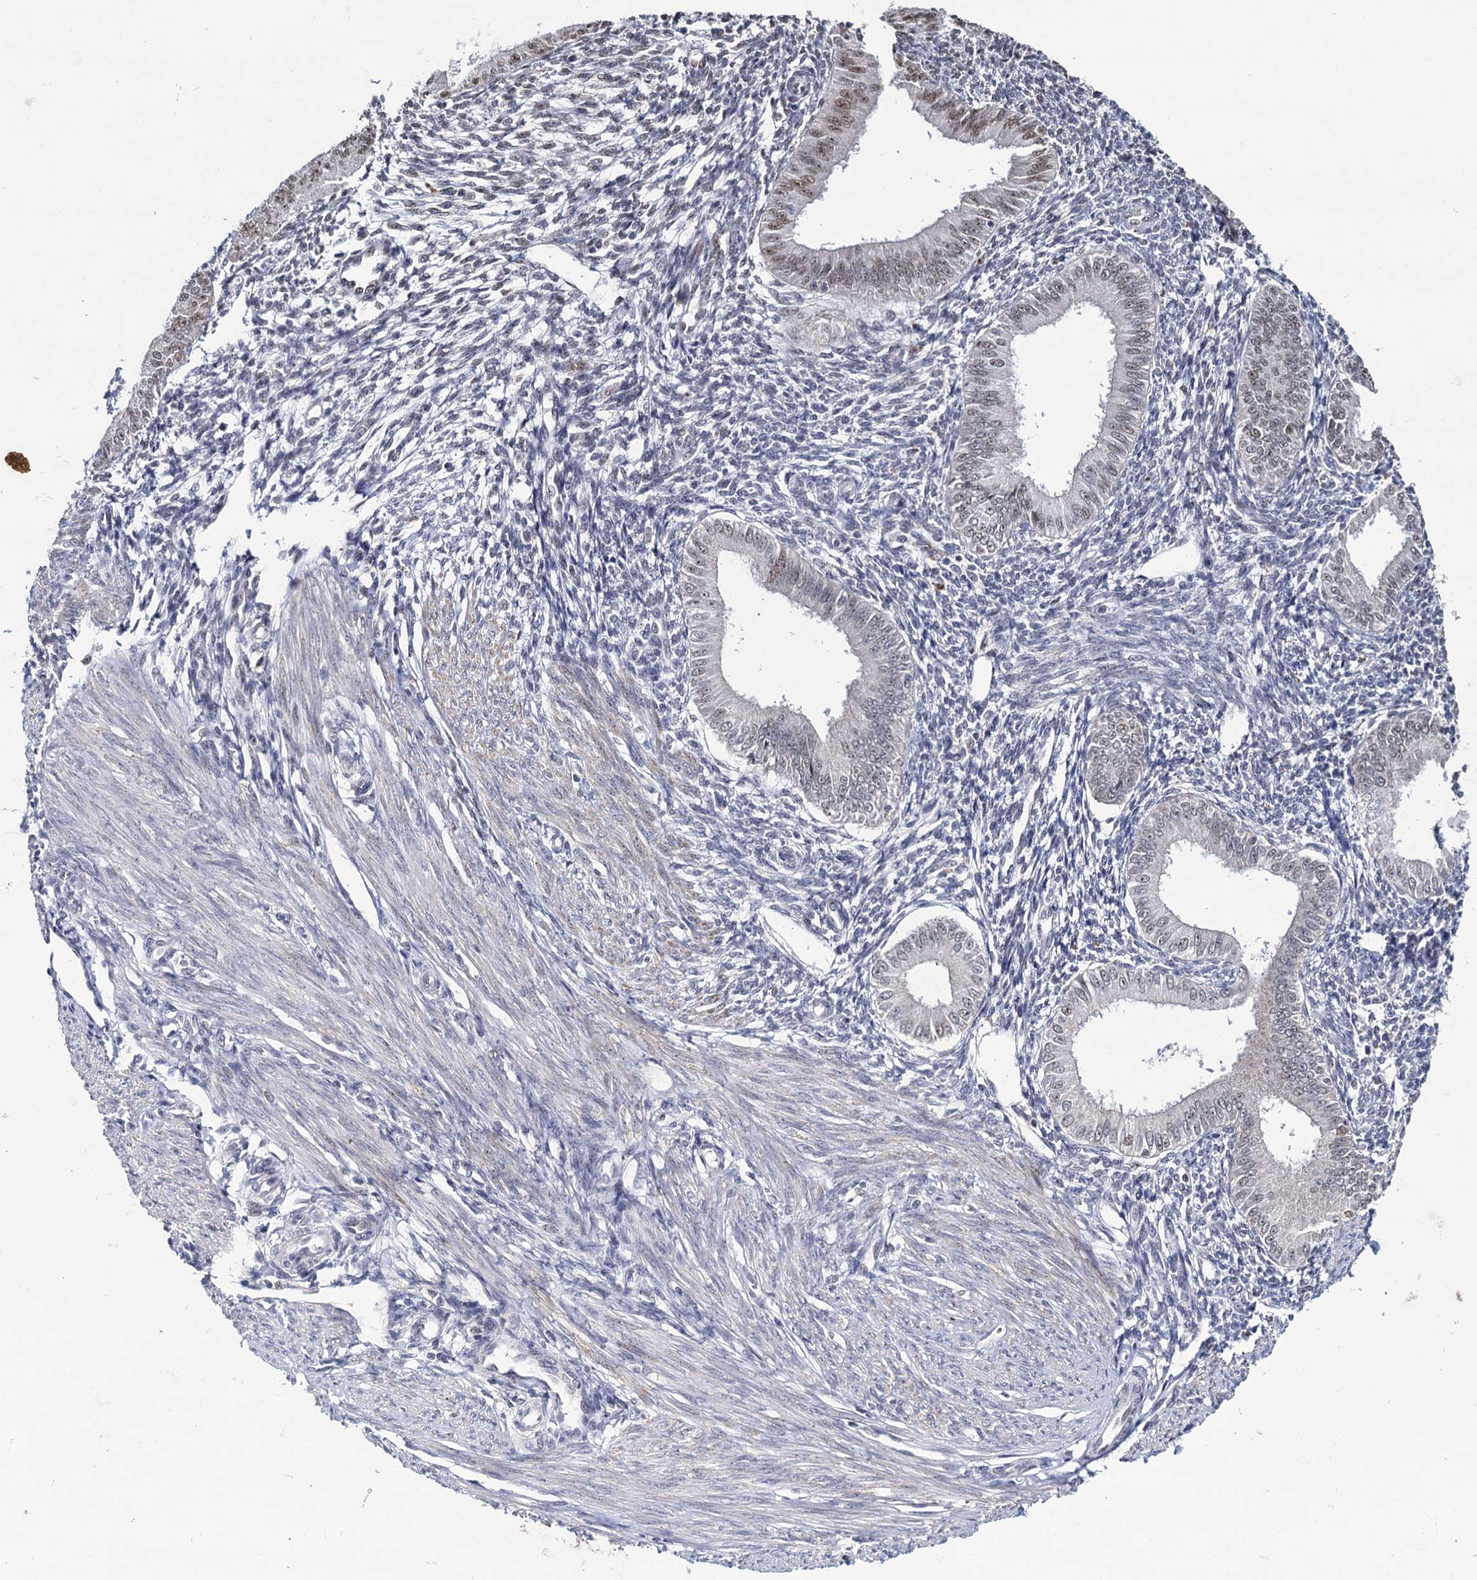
{"staining": {"intensity": "strong", "quantity": "25%-75%", "location": "nuclear"}, "tissue": "endometrium", "cell_type": "Cells in endometrial stroma", "image_type": "normal", "snomed": [{"axis": "morphology", "description": "Normal tissue, NOS"}, {"axis": "topography", "description": "Uterus"}, {"axis": "topography", "description": "Endometrium"}], "caption": "This histopathology image demonstrates benign endometrium stained with immunohistochemistry to label a protein in brown. The nuclear of cells in endometrial stroma show strong positivity for the protein. Nuclei are counter-stained blue.", "gene": "RPUSD4", "patient": {"sex": "female", "age": 48}}